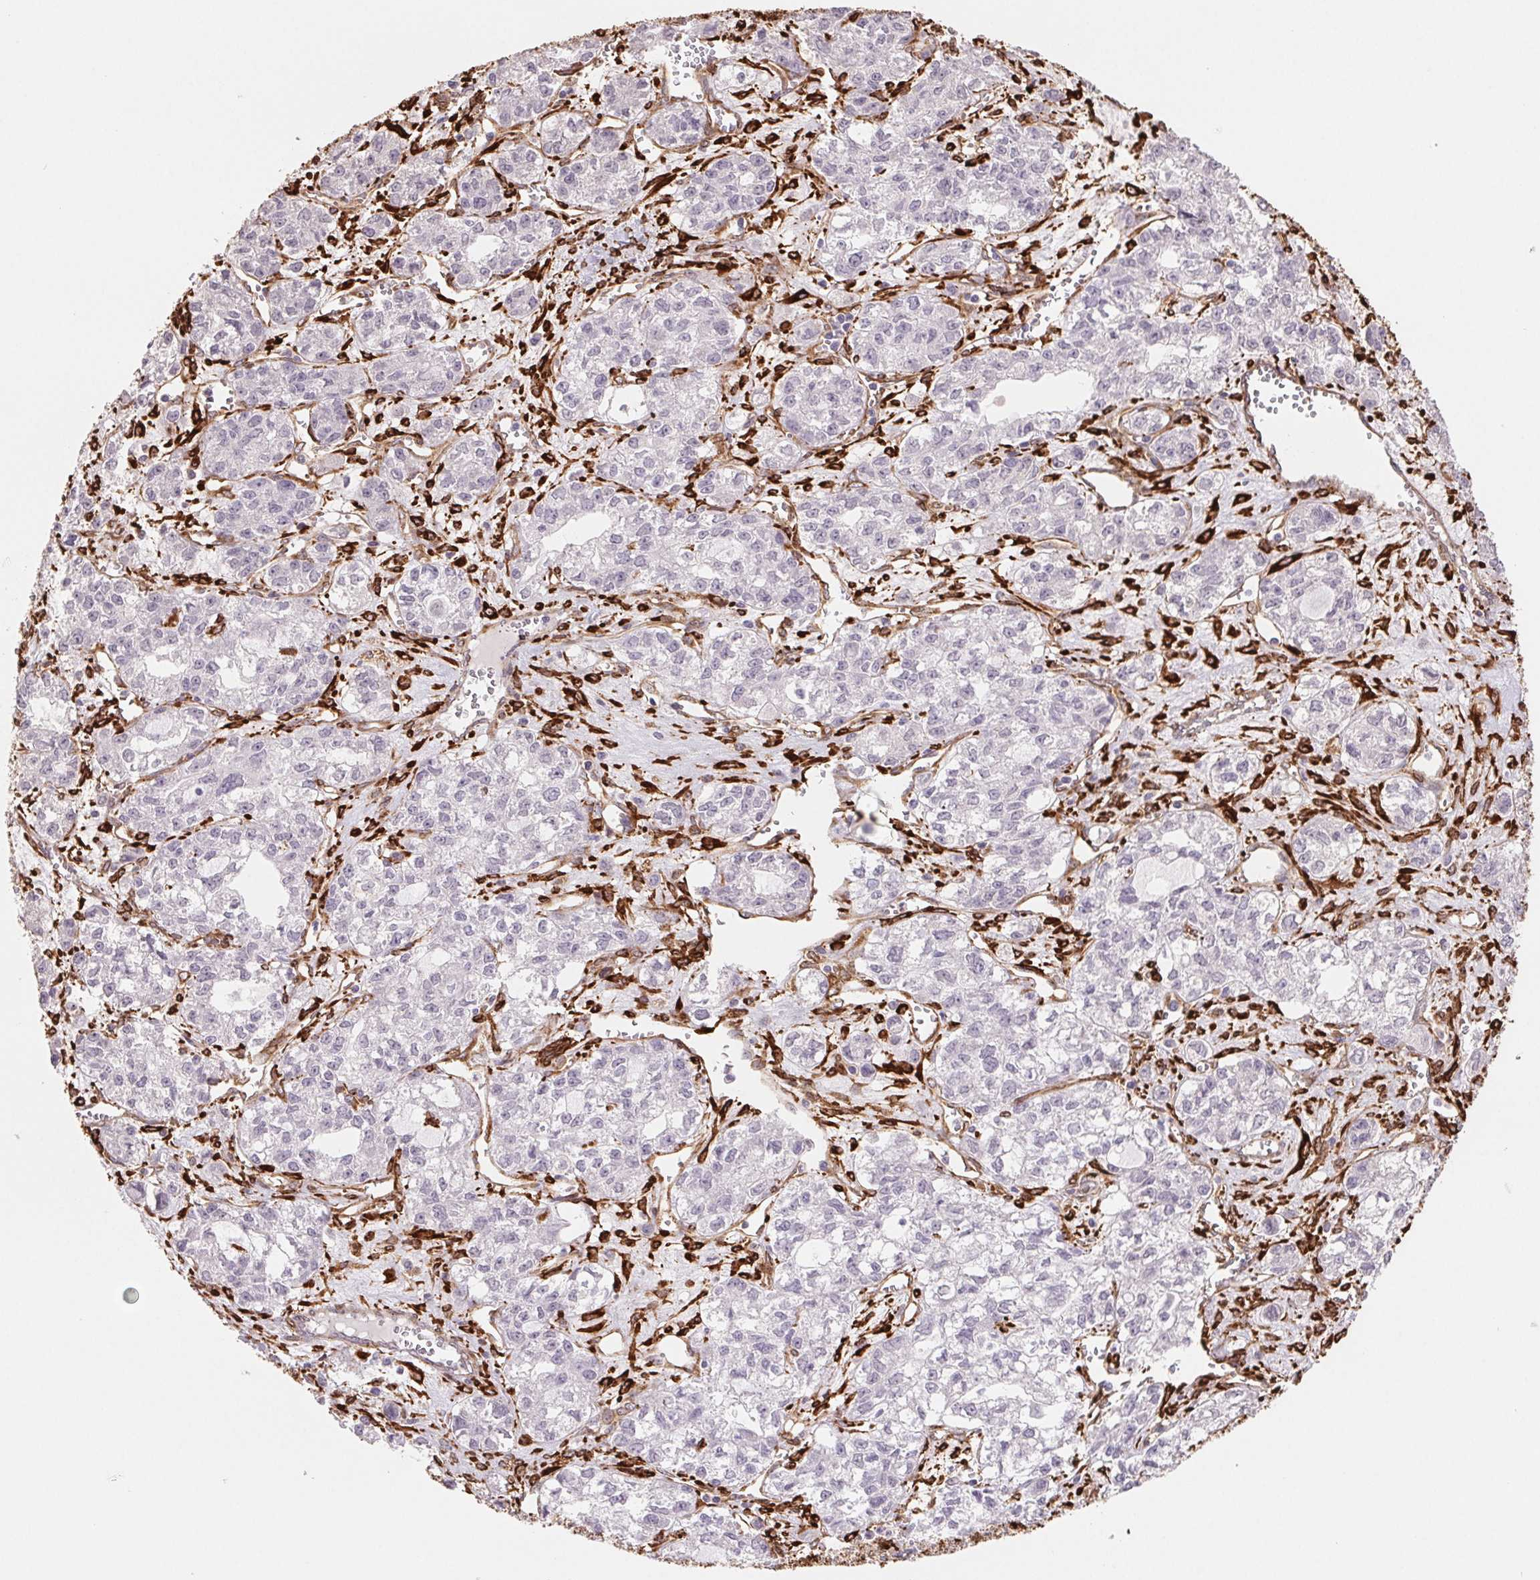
{"staining": {"intensity": "negative", "quantity": "none", "location": "none"}, "tissue": "ovarian cancer", "cell_type": "Tumor cells", "image_type": "cancer", "snomed": [{"axis": "morphology", "description": "Carcinoma, endometroid"}, {"axis": "topography", "description": "Ovary"}], "caption": "This micrograph is of ovarian cancer stained with IHC to label a protein in brown with the nuclei are counter-stained blue. There is no expression in tumor cells.", "gene": "FKBP10", "patient": {"sex": "female", "age": 64}}